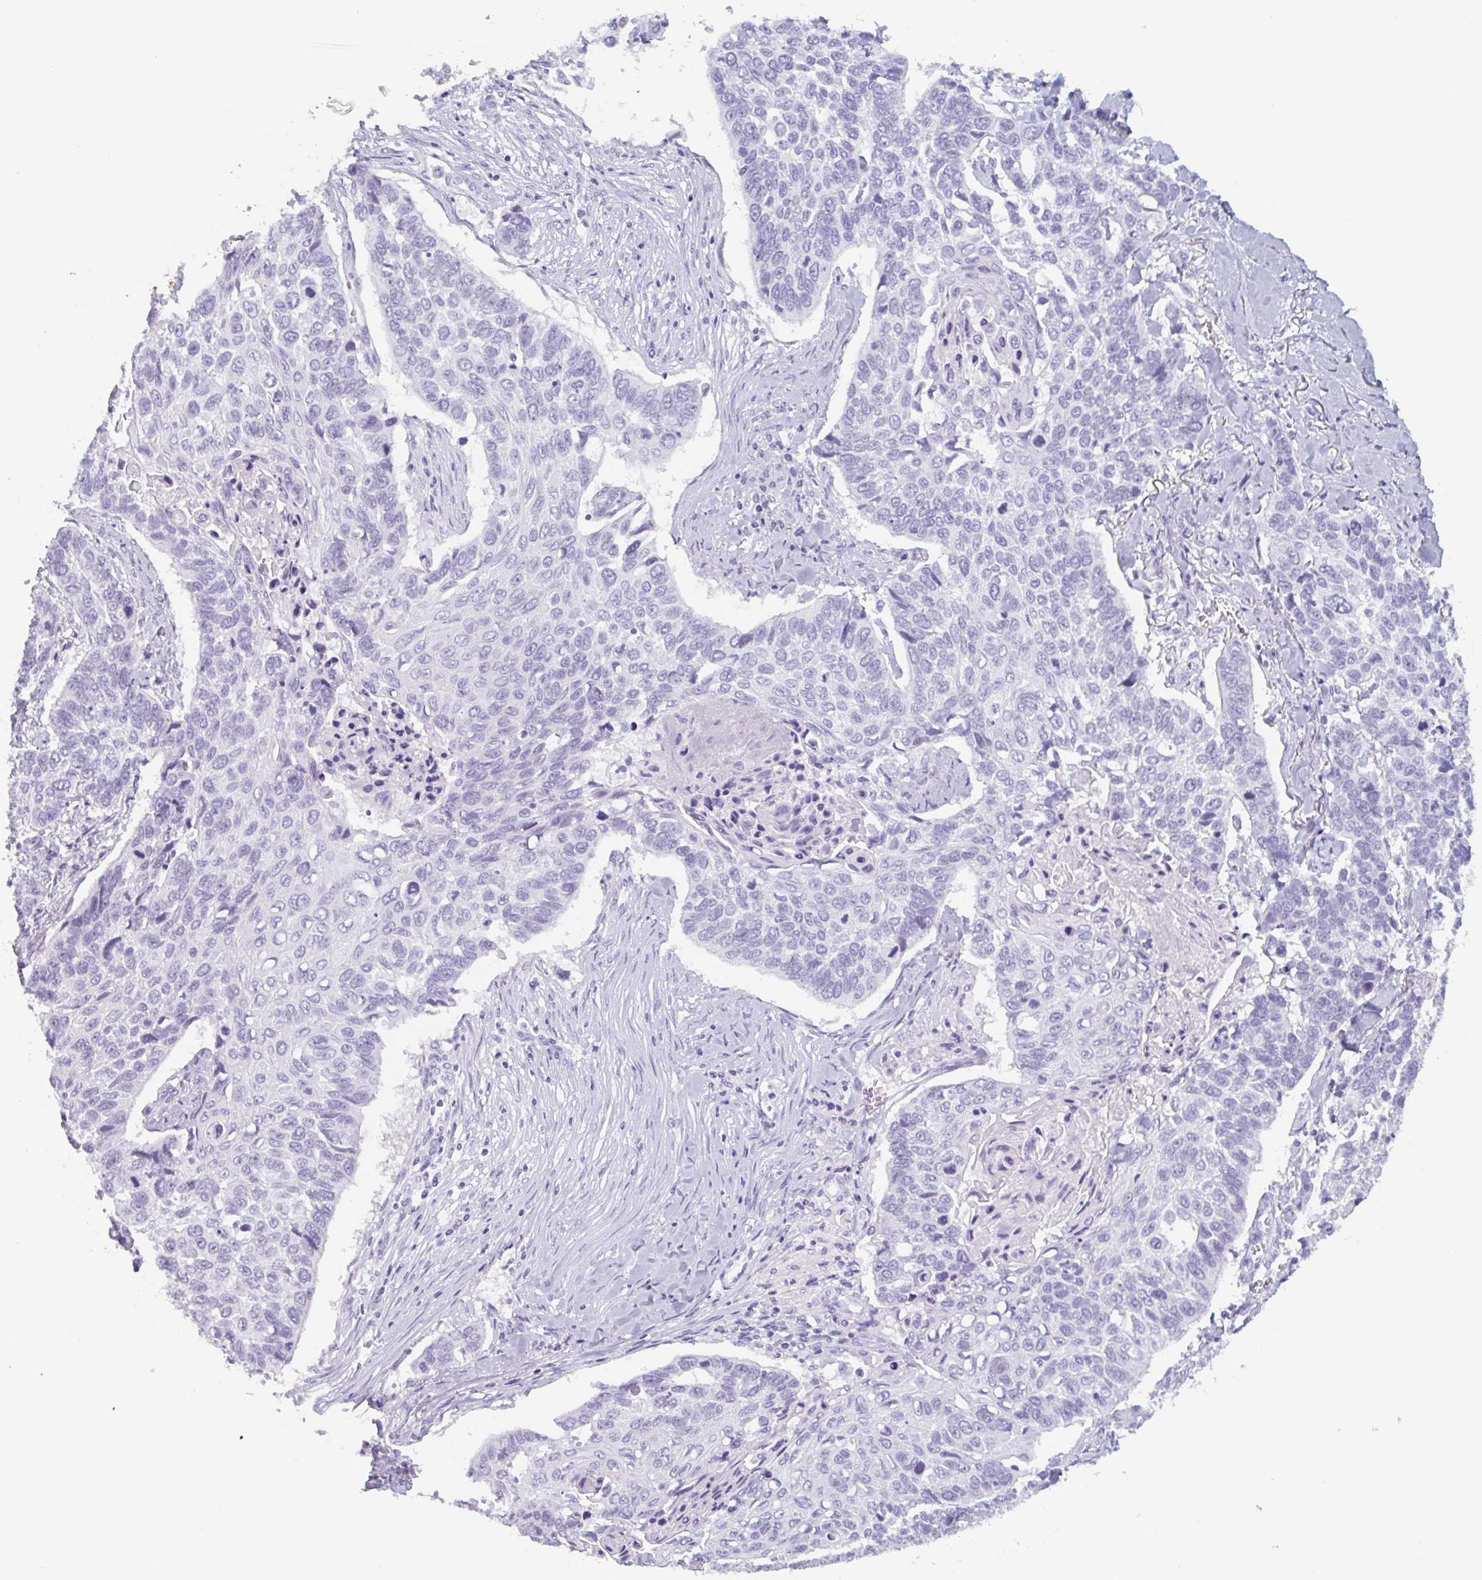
{"staining": {"intensity": "negative", "quantity": "none", "location": "none"}, "tissue": "lung cancer", "cell_type": "Tumor cells", "image_type": "cancer", "snomed": [{"axis": "morphology", "description": "Squamous cell carcinoma, NOS"}, {"axis": "topography", "description": "Lung"}], "caption": "Immunohistochemistry (IHC) micrograph of squamous cell carcinoma (lung) stained for a protein (brown), which displays no positivity in tumor cells. (Brightfield microscopy of DAB (3,3'-diaminobenzidine) immunohistochemistry at high magnification).", "gene": "EMC4", "patient": {"sex": "male", "age": 62}}